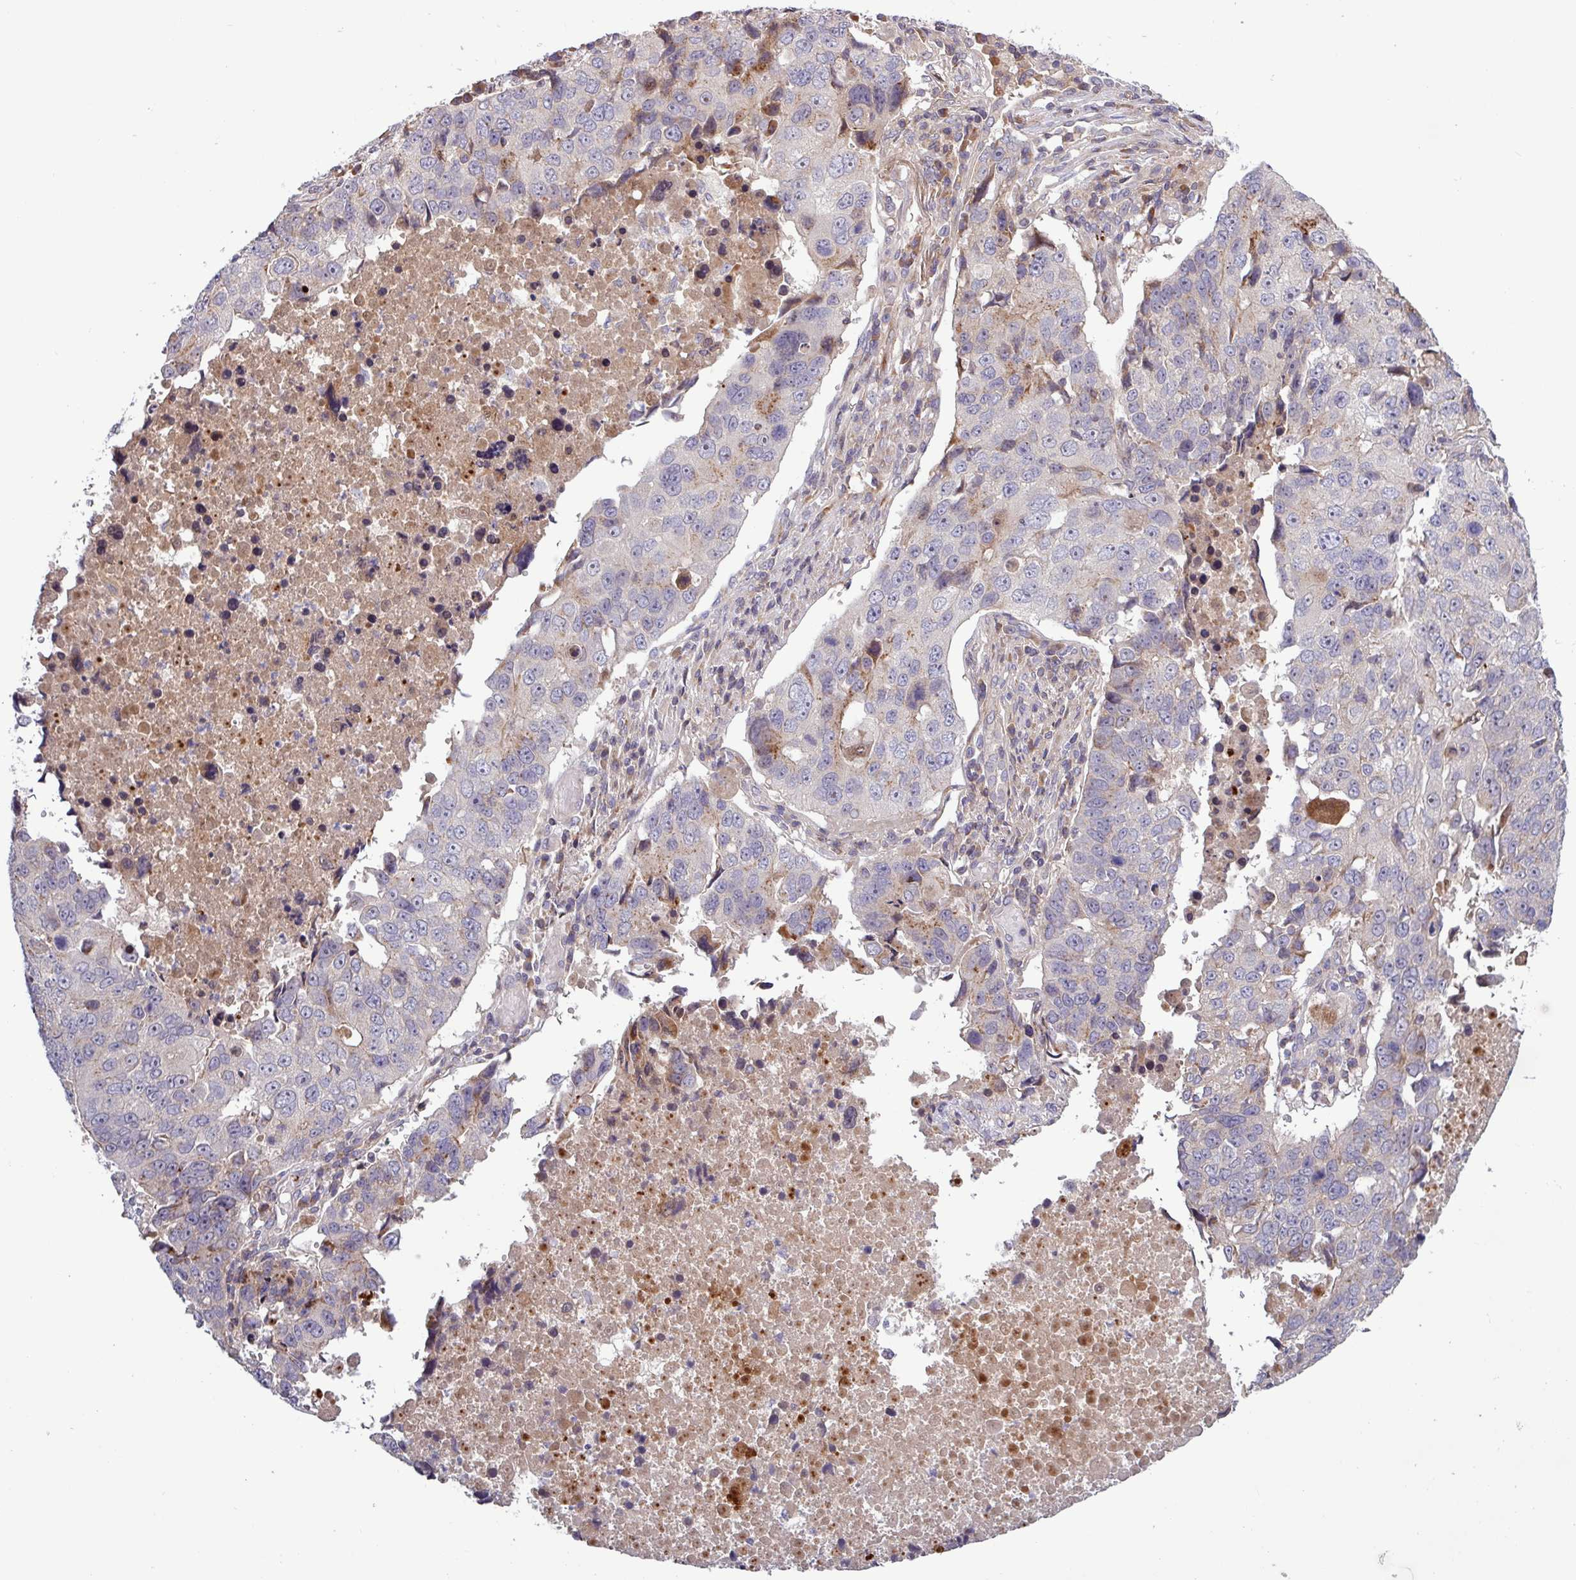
{"staining": {"intensity": "negative", "quantity": "none", "location": "none"}, "tissue": "lung cancer", "cell_type": "Tumor cells", "image_type": "cancer", "snomed": [{"axis": "morphology", "description": "Squamous cell carcinoma, NOS"}, {"axis": "topography", "description": "Lung"}], "caption": "Immunohistochemistry image of human squamous cell carcinoma (lung) stained for a protein (brown), which demonstrates no expression in tumor cells.", "gene": "TNFSF12", "patient": {"sex": "female", "age": 66}}